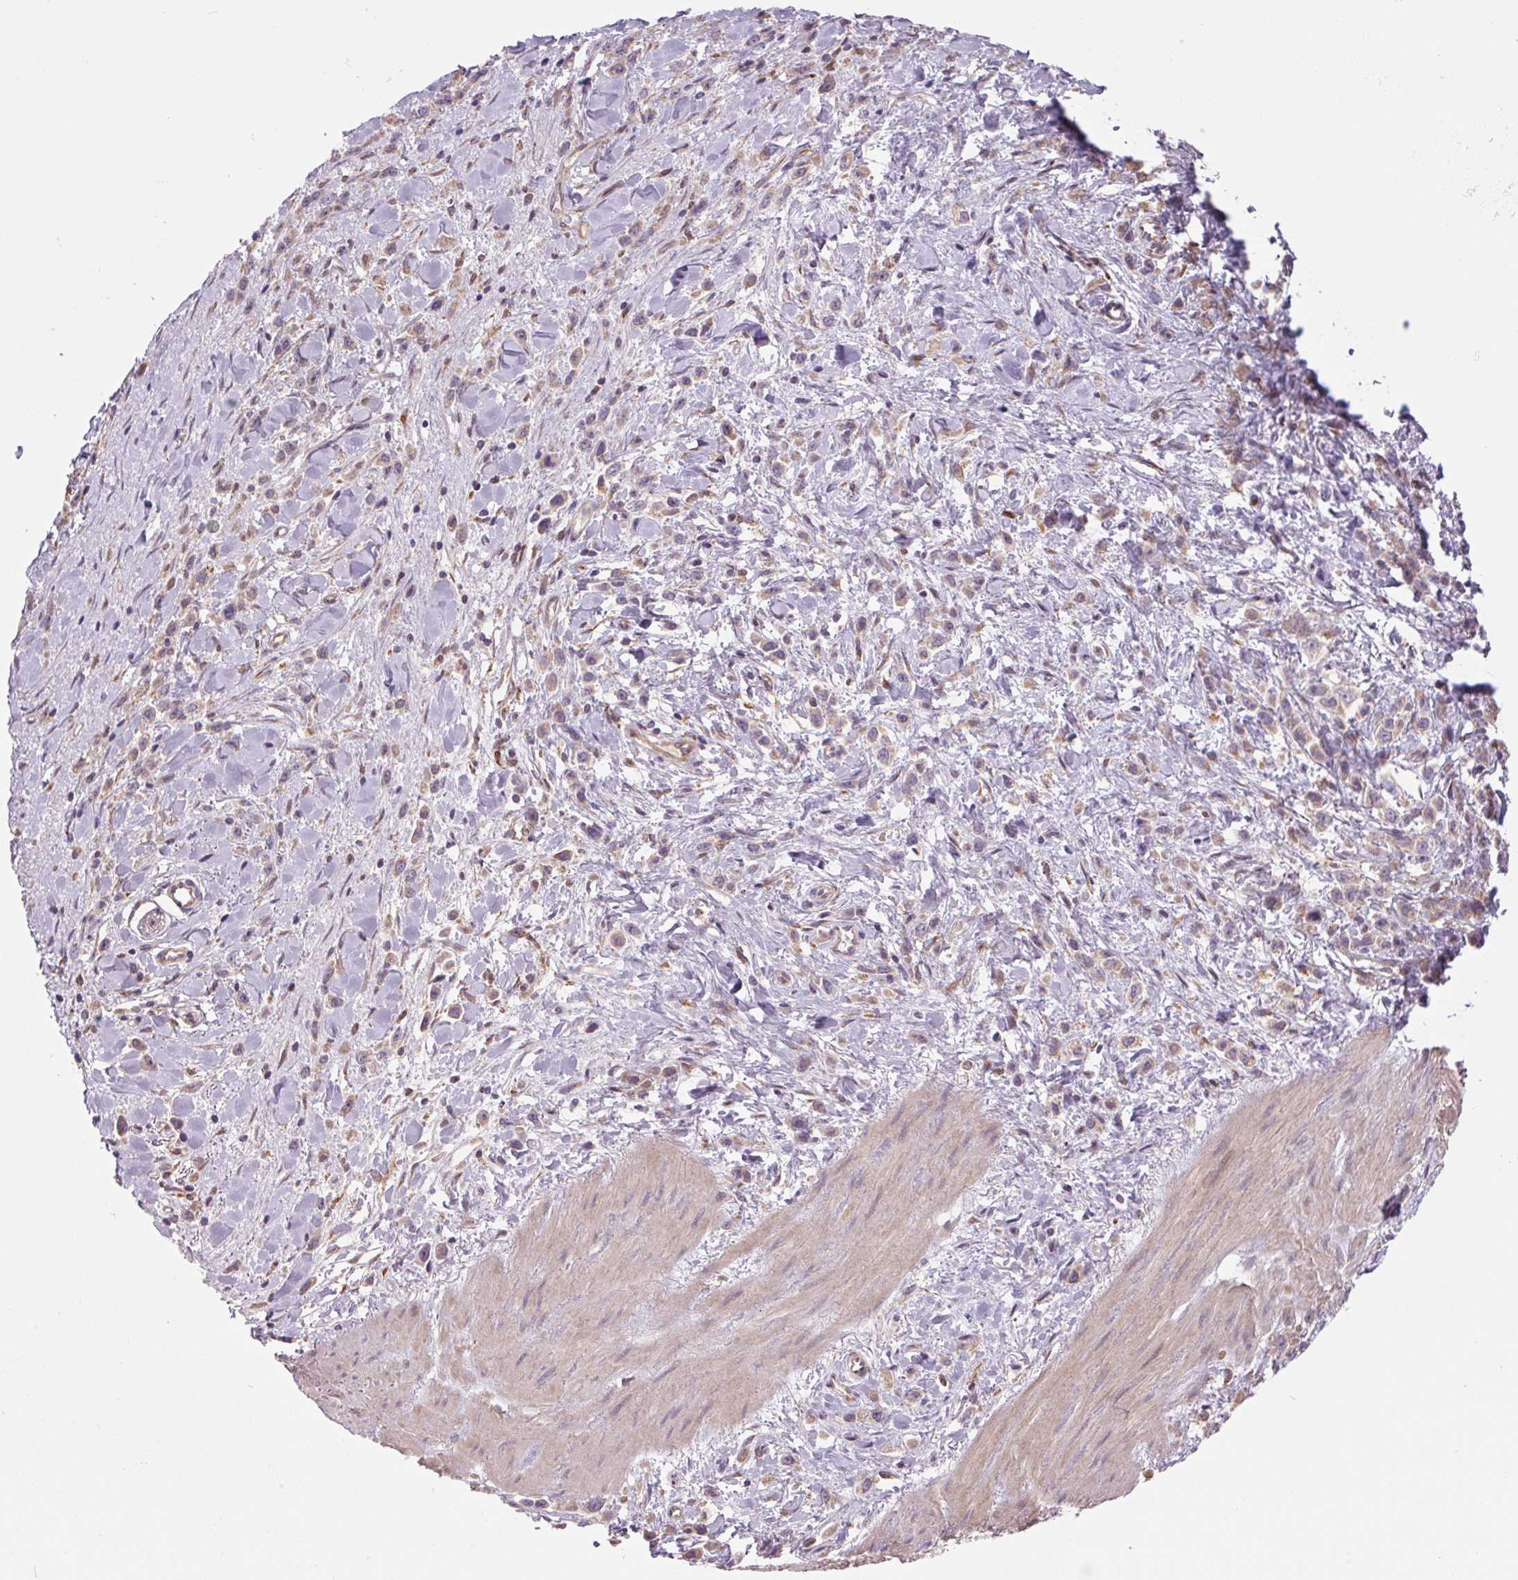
{"staining": {"intensity": "moderate", "quantity": "25%-75%", "location": "cytoplasmic/membranous"}, "tissue": "stomach cancer", "cell_type": "Tumor cells", "image_type": "cancer", "snomed": [{"axis": "morphology", "description": "Adenocarcinoma, NOS"}, {"axis": "topography", "description": "Stomach"}], "caption": "Brown immunohistochemical staining in human stomach cancer (adenocarcinoma) displays moderate cytoplasmic/membranous expression in about 25%-75% of tumor cells. (DAB (3,3'-diaminobenzidine) = brown stain, brightfield microscopy at high magnification).", "gene": "KLHL20", "patient": {"sex": "male", "age": 47}}